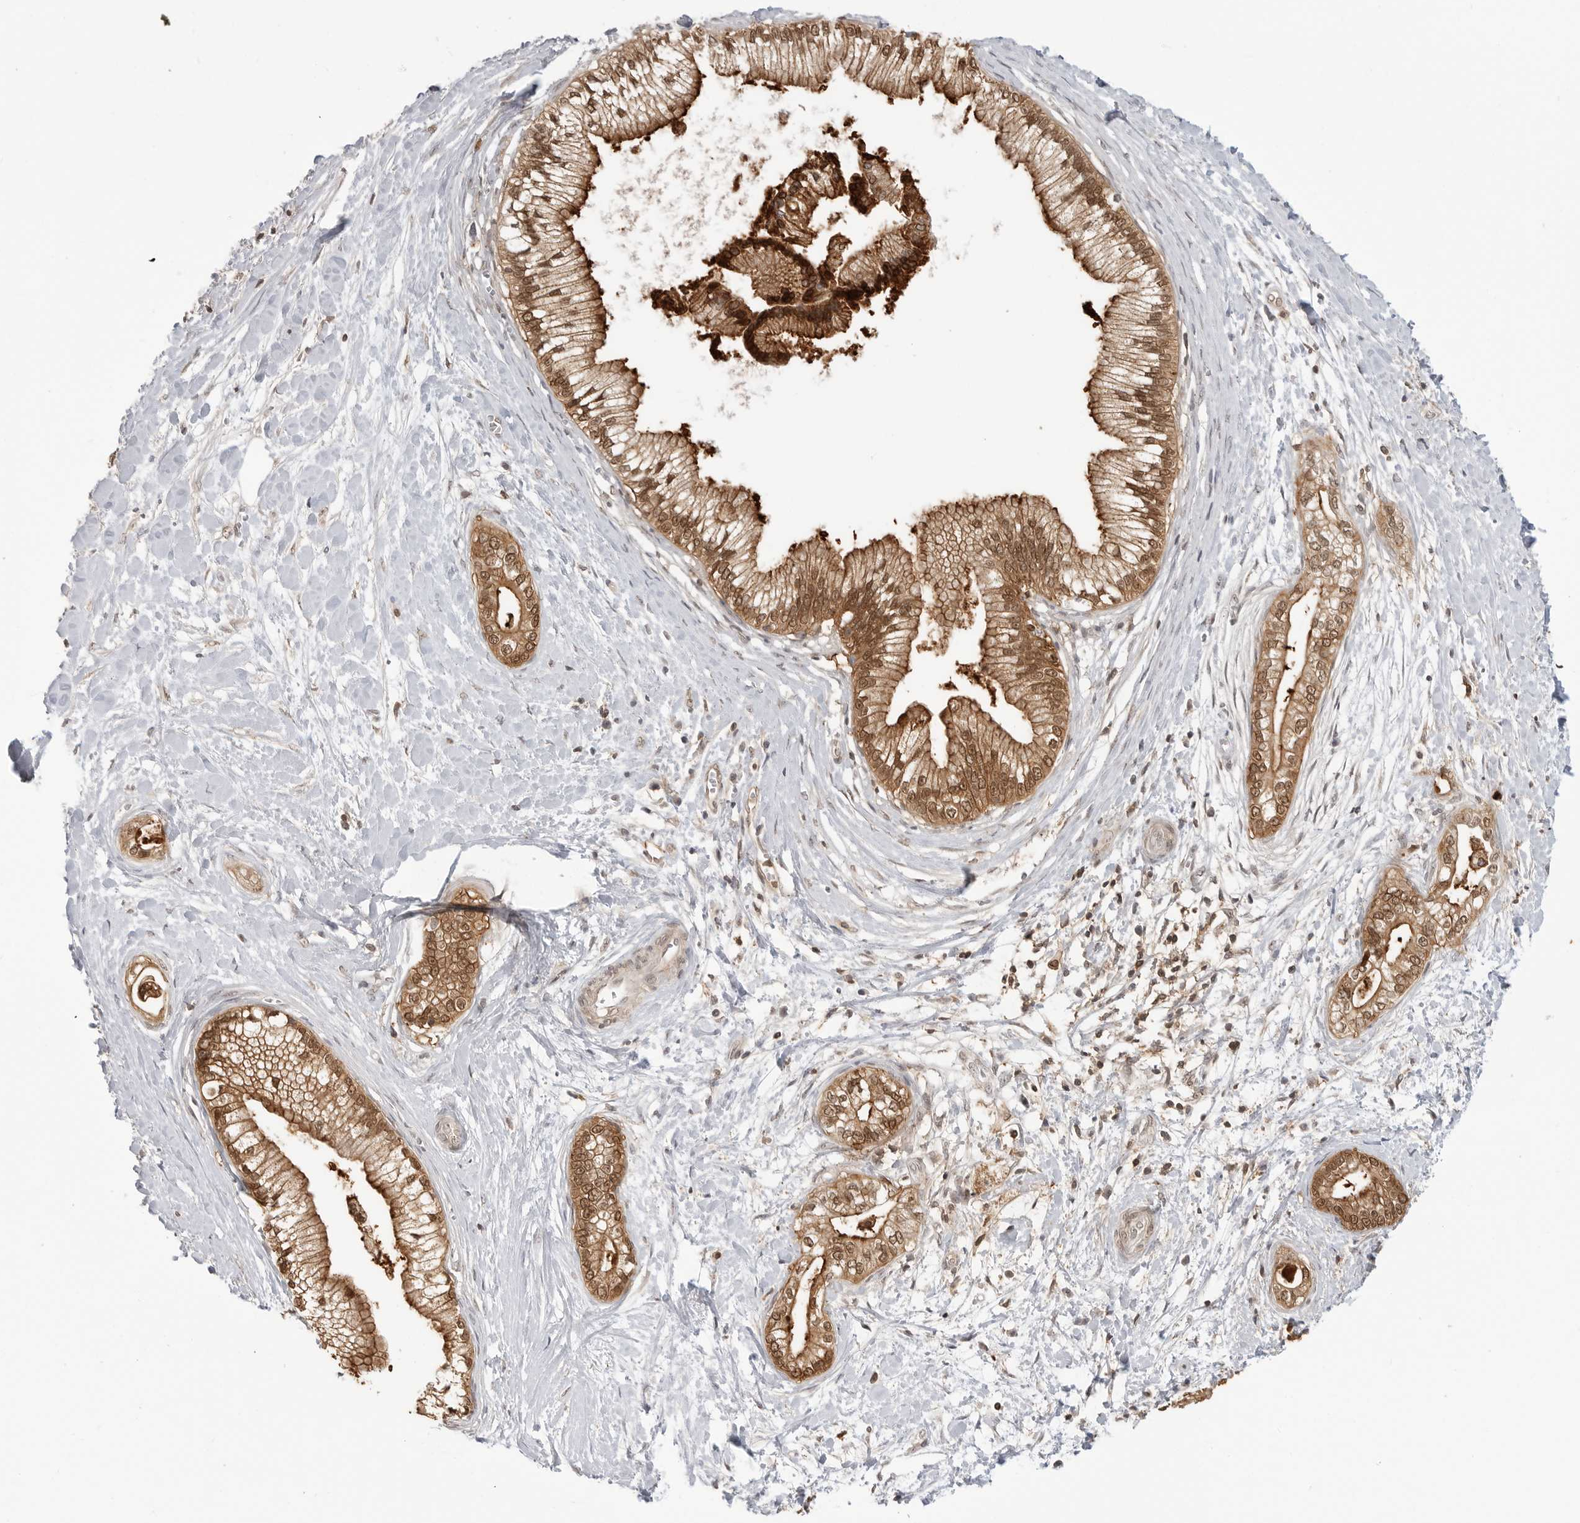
{"staining": {"intensity": "moderate", "quantity": ">75%", "location": "cytoplasmic/membranous,nuclear"}, "tissue": "pancreatic cancer", "cell_type": "Tumor cells", "image_type": "cancer", "snomed": [{"axis": "morphology", "description": "Adenocarcinoma, NOS"}, {"axis": "topography", "description": "Pancreas"}], "caption": "About >75% of tumor cells in pancreatic cancer (adenocarcinoma) demonstrate moderate cytoplasmic/membranous and nuclear protein positivity as visualized by brown immunohistochemical staining.", "gene": "ANXA11", "patient": {"sex": "male", "age": 68}}